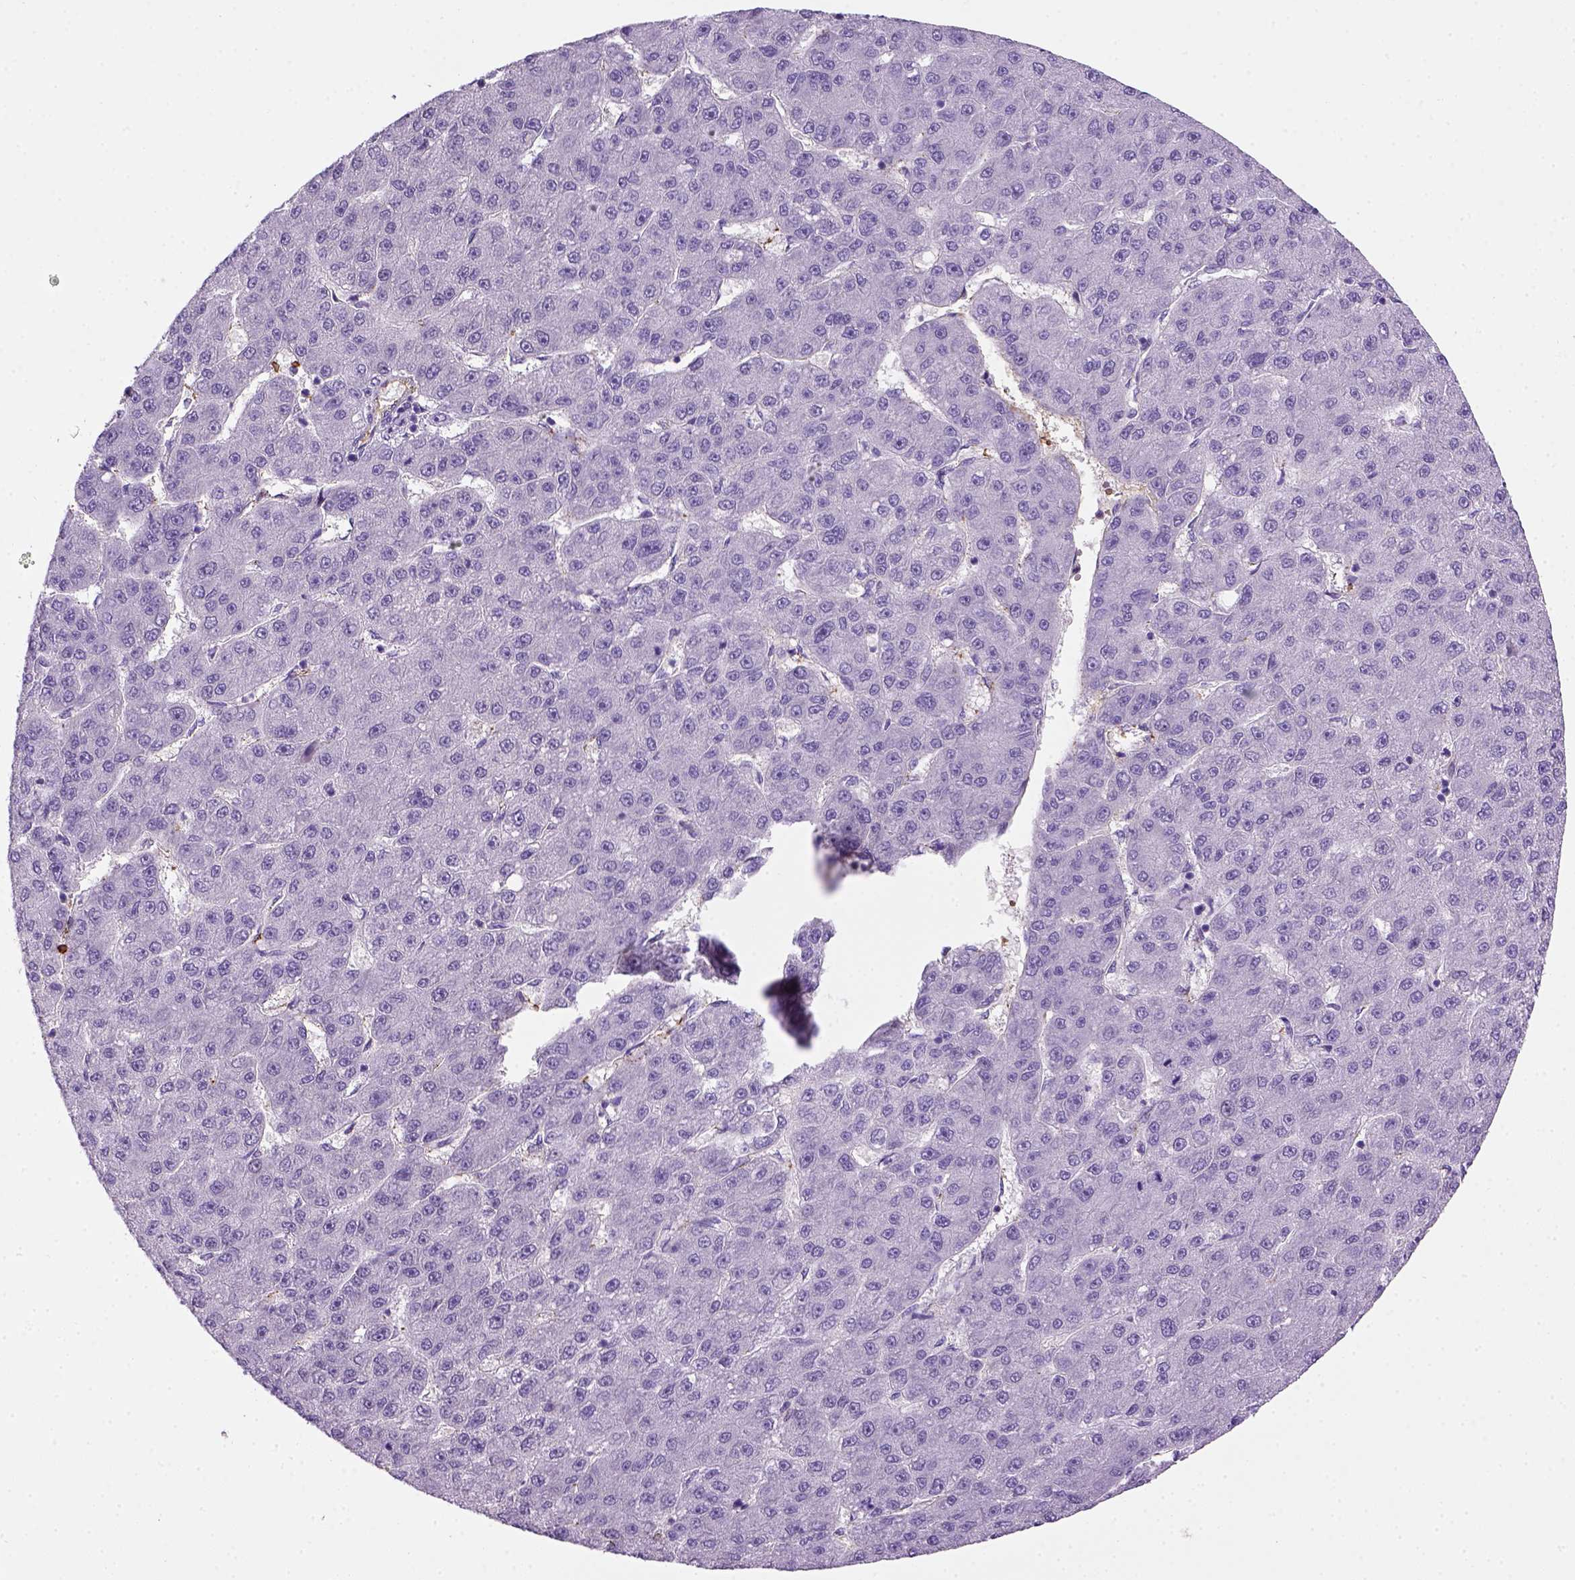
{"staining": {"intensity": "negative", "quantity": "none", "location": "none"}, "tissue": "liver cancer", "cell_type": "Tumor cells", "image_type": "cancer", "snomed": [{"axis": "morphology", "description": "Carcinoma, Hepatocellular, NOS"}, {"axis": "topography", "description": "Liver"}], "caption": "Photomicrograph shows no significant protein positivity in tumor cells of liver cancer.", "gene": "VWF", "patient": {"sex": "male", "age": 67}}